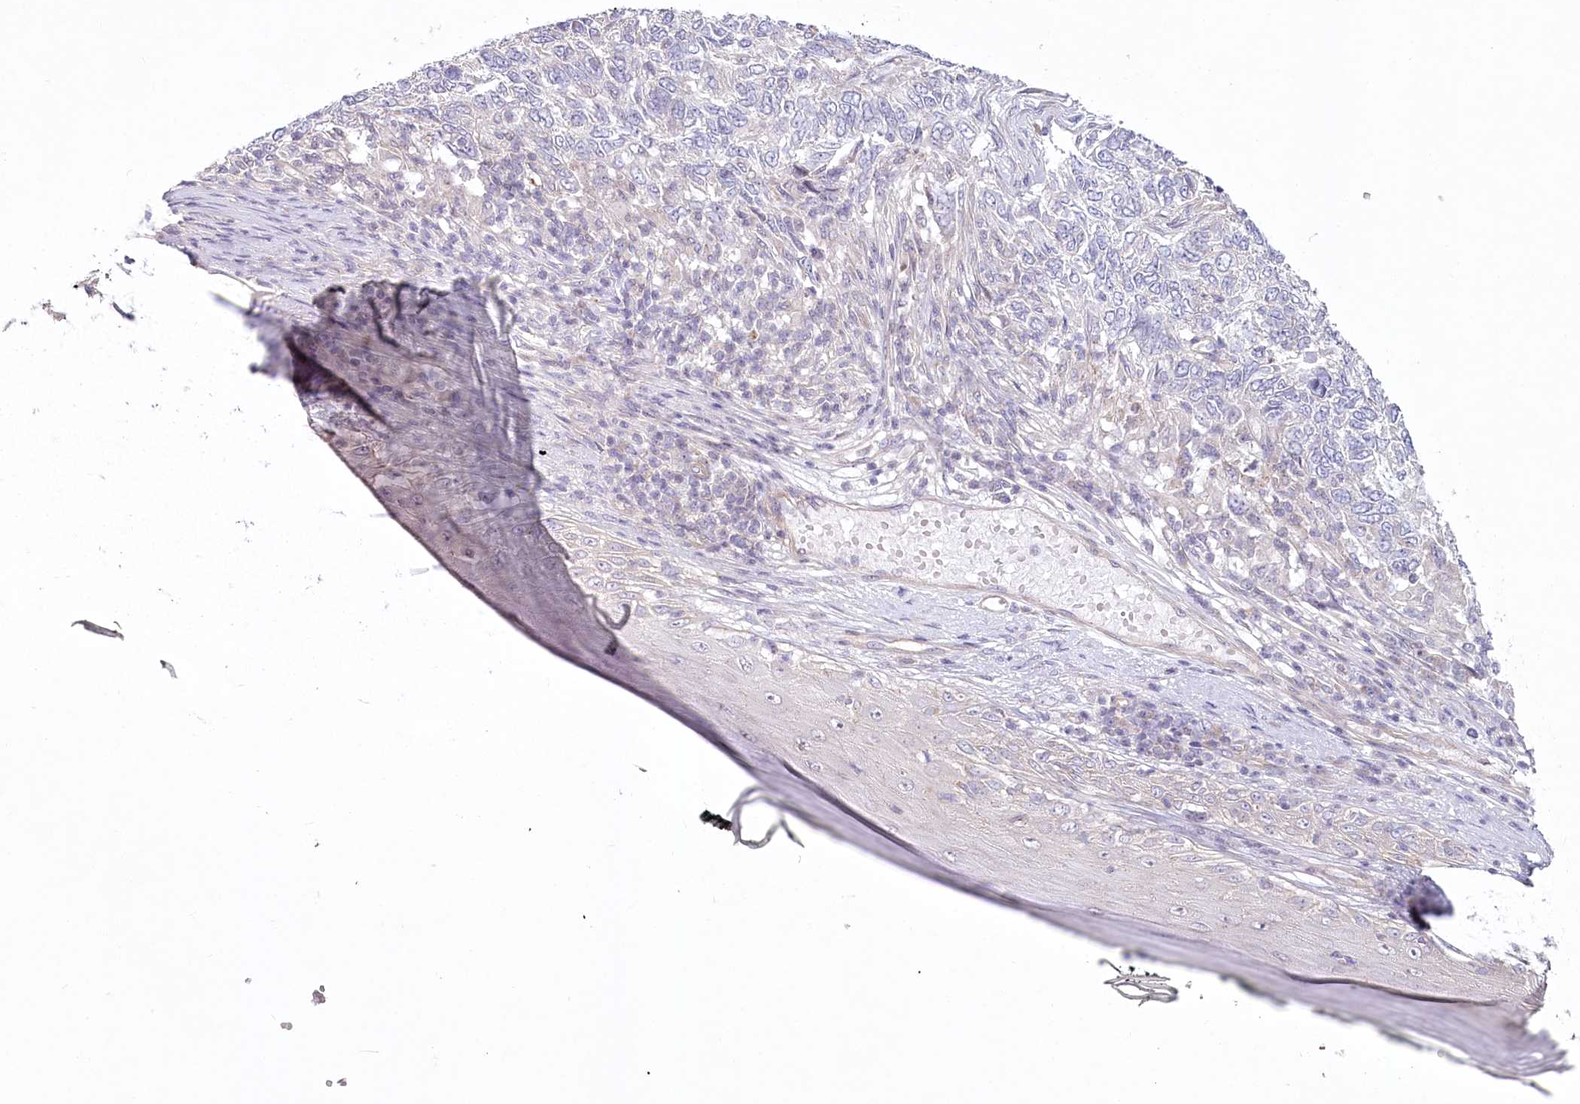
{"staining": {"intensity": "negative", "quantity": "none", "location": "none"}, "tissue": "skin cancer", "cell_type": "Tumor cells", "image_type": "cancer", "snomed": [{"axis": "morphology", "description": "Basal cell carcinoma"}, {"axis": "topography", "description": "Skin"}], "caption": "Skin cancer was stained to show a protein in brown. There is no significant expression in tumor cells. The staining was performed using DAB to visualize the protein expression in brown, while the nuclei were stained in blue with hematoxylin (Magnification: 20x).", "gene": "SPINK13", "patient": {"sex": "female", "age": 65}}